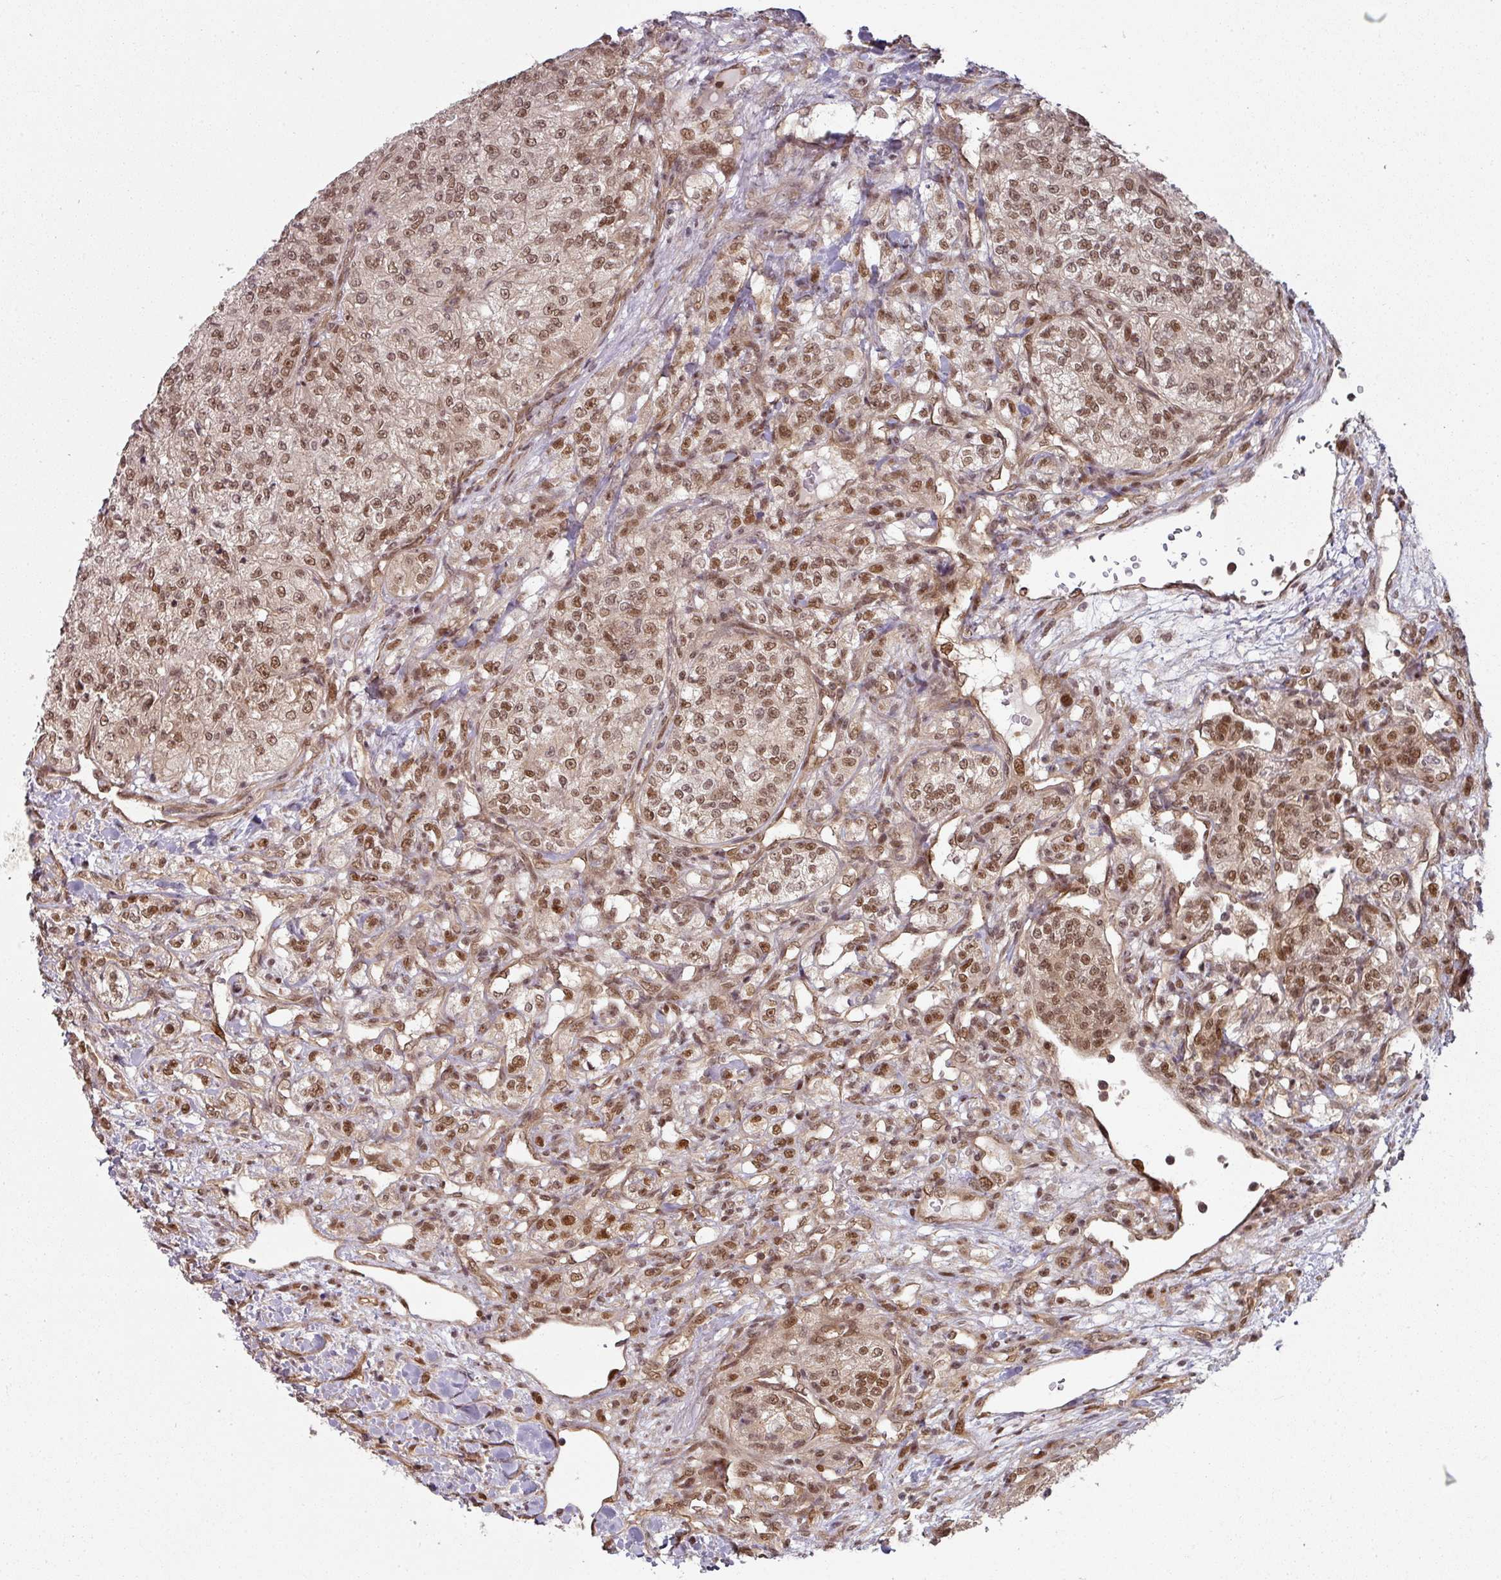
{"staining": {"intensity": "moderate", "quantity": ">75%", "location": "nuclear"}, "tissue": "renal cancer", "cell_type": "Tumor cells", "image_type": "cancer", "snomed": [{"axis": "morphology", "description": "Adenocarcinoma, NOS"}, {"axis": "topography", "description": "Kidney"}], "caption": "Renal cancer (adenocarcinoma) stained with a protein marker exhibits moderate staining in tumor cells.", "gene": "SIK3", "patient": {"sex": "female", "age": 63}}